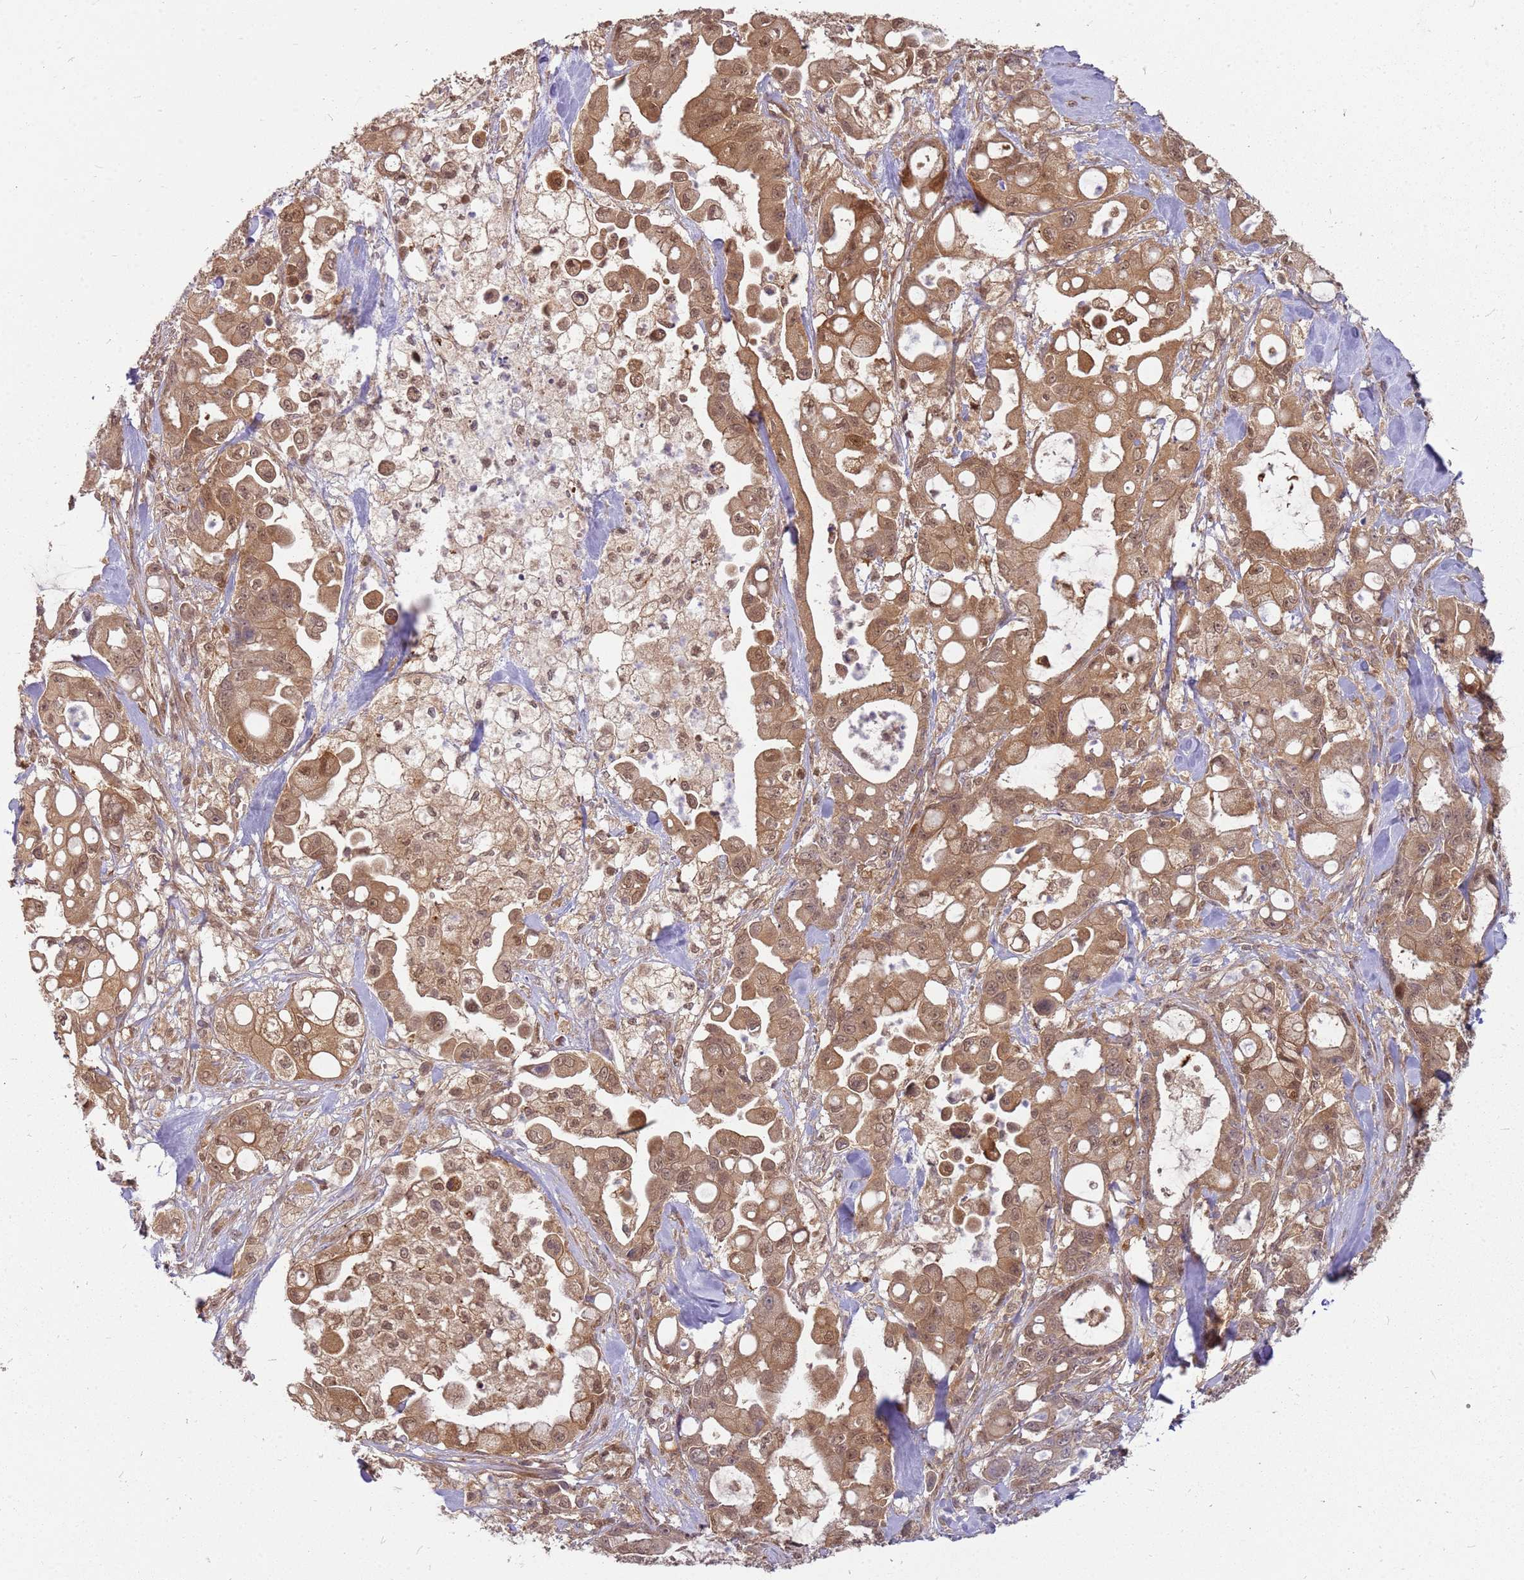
{"staining": {"intensity": "moderate", "quantity": ">75%", "location": "cytoplasmic/membranous,nuclear"}, "tissue": "pancreatic cancer", "cell_type": "Tumor cells", "image_type": "cancer", "snomed": [{"axis": "morphology", "description": "Adenocarcinoma, NOS"}, {"axis": "topography", "description": "Pancreas"}], "caption": "Adenocarcinoma (pancreatic) stained with immunohistochemistry (IHC) demonstrates moderate cytoplasmic/membranous and nuclear staining in approximately >75% of tumor cells. The staining was performed using DAB to visualize the protein expression in brown, while the nuclei were stained in blue with hematoxylin (Magnification: 20x).", "gene": "NUDT14", "patient": {"sex": "male", "age": 68}}